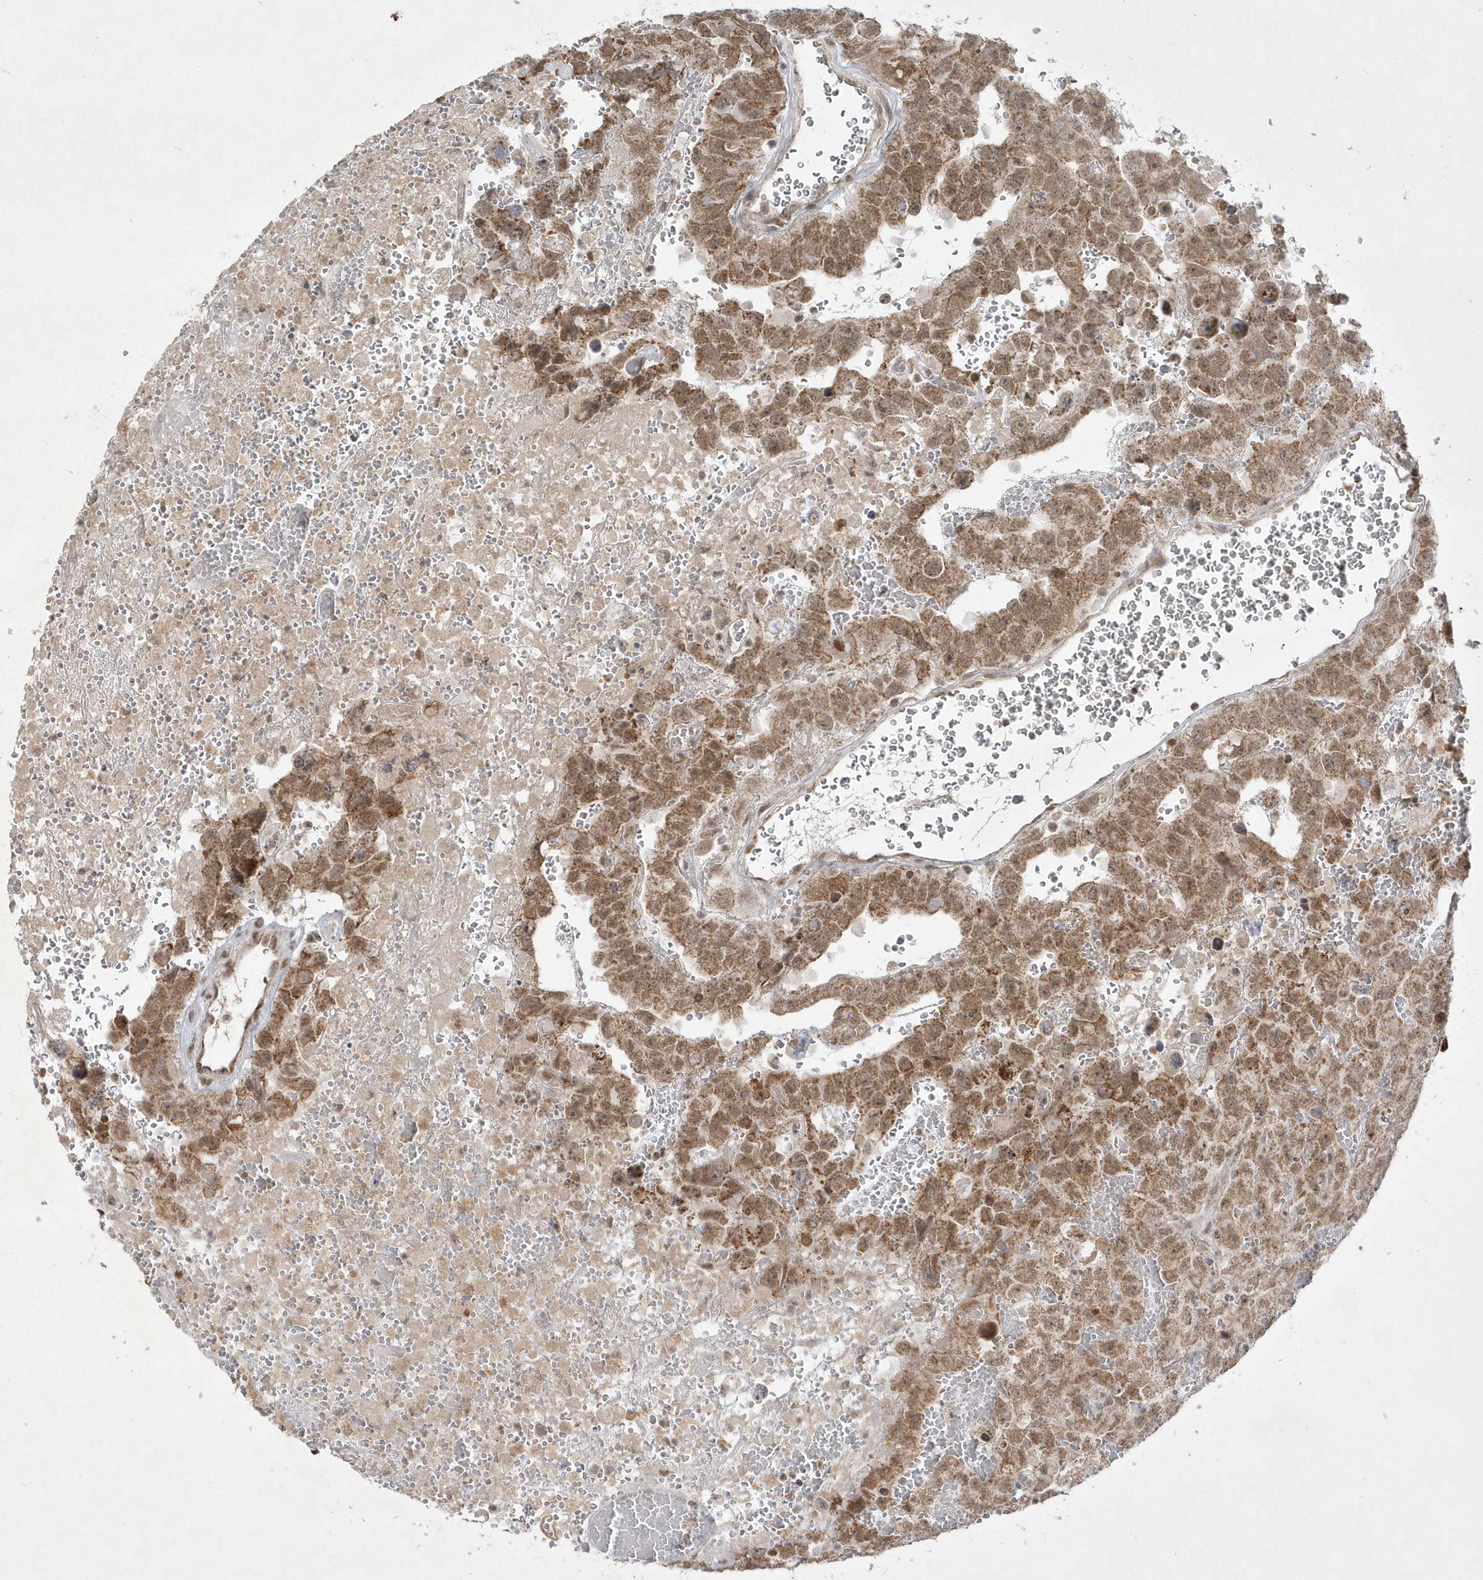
{"staining": {"intensity": "moderate", "quantity": ">75%", "location": "cytoplasmic/membranous,nuclear"}, "tissue": "testis cancer", "cell_type": "Tumor cells", "image_type": "cancer", "snomed": [{"axis": "morphology", "description": "Carcinoma, Embryonal, NOS"}, {"axis": "topography", "description": "Testis"}], "caption": "Protein staining displays moderate cytoplasmic/membranous and nuclear staining in about >75% of tumor cells in testis cancer (embryonal carcinoma).", "gene": "CPSF3", "patient": {"sex": "male", "age": 45}}